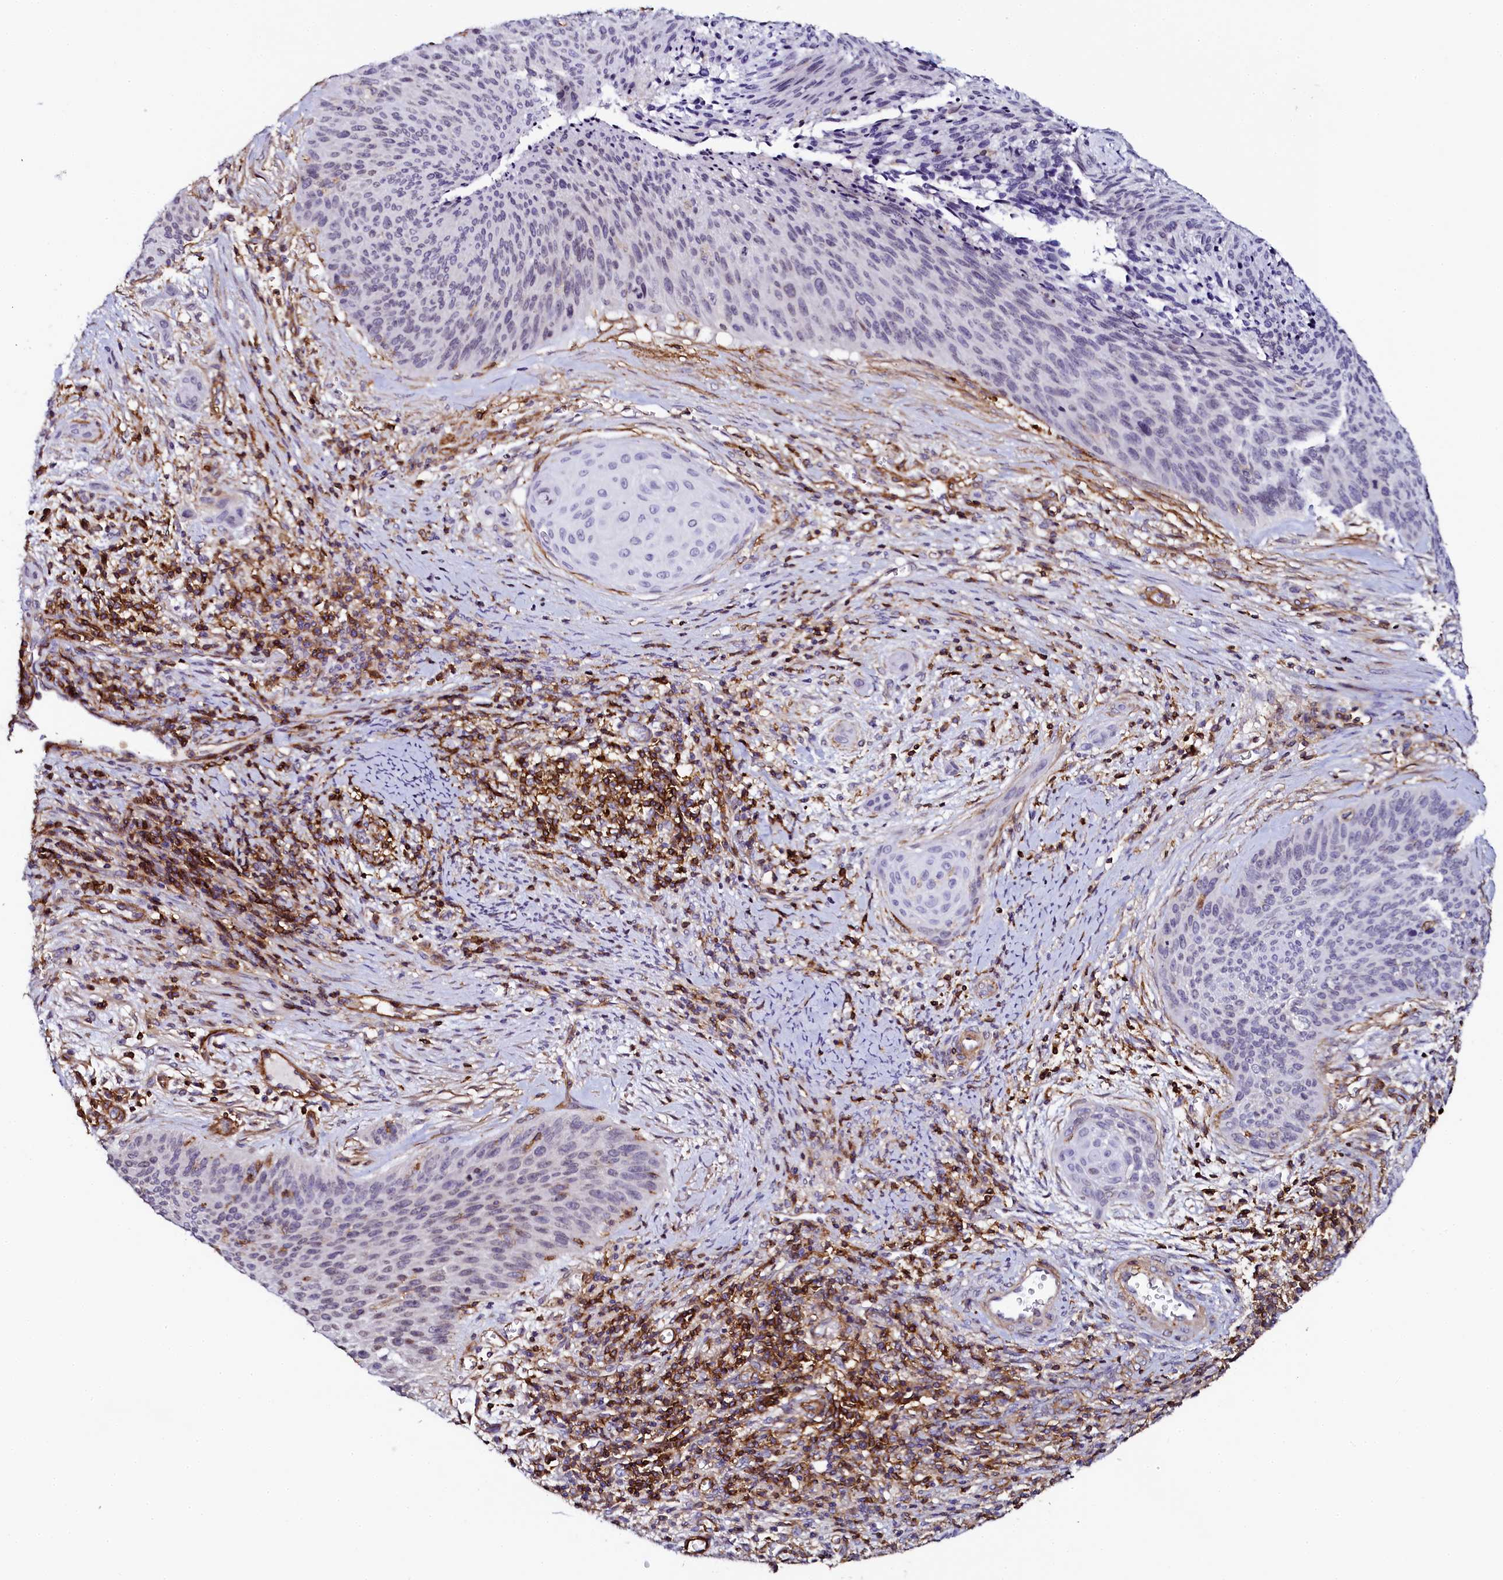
{"staining": {"intensity": "negative", "quantity": "none", "location": "none"}, "tissue": "cervical cancer", "cell_type": "Tumor cells", "image_type": "cancer", "snomed": [{"axis": "morphology", "description": "Squamous cell carcinoma, NOS"}, {"axis": "topography", "description": "Cervix"}], "caption": "There is no significant expression in tumor cells of squamous cell carcinoma (cervical).", "gene": "AAAS", "patient": {"sex": "female", "age": 55}}